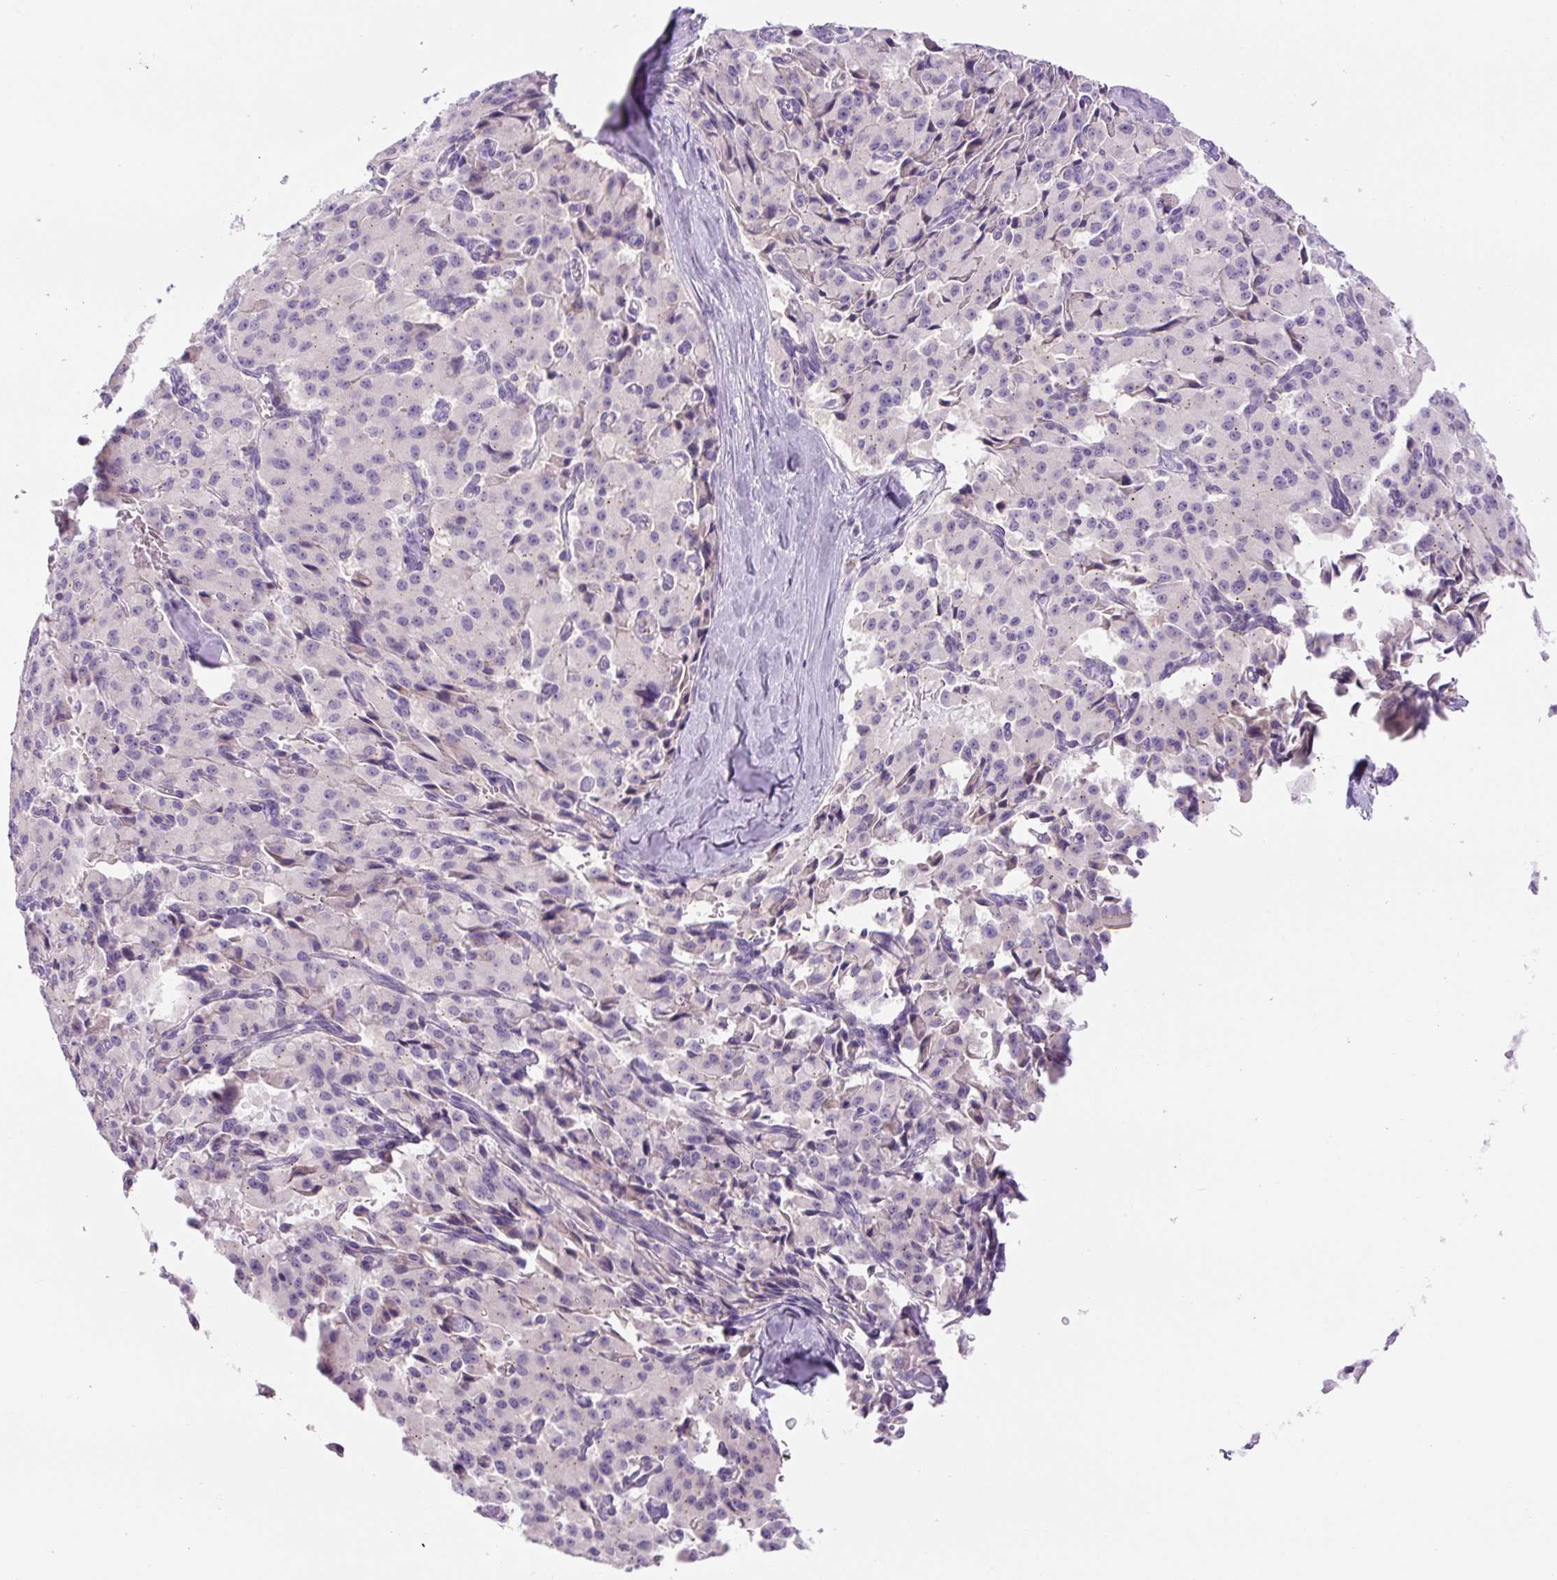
{"staining": {"intensity": "negative", "quantity": "none", "location": "none"}, "tissue": "pancreatic cancer", "cell_type": "Tumor cells", "image_type": "cancer", "snomed": [{"axis": "morphology", "description": "Adenocarcinoma, NOS"}, {"axis": "topography", "description": "Pancreas"}], "caption": "An IHC histopathology image of adenocarcinoma (pancreatic) is shown. There is no staining in tumor cells of adenocarcinoma (pancreatic).", "gene": "RSPO4", "patient": {"sex": "male", "age": 65}}